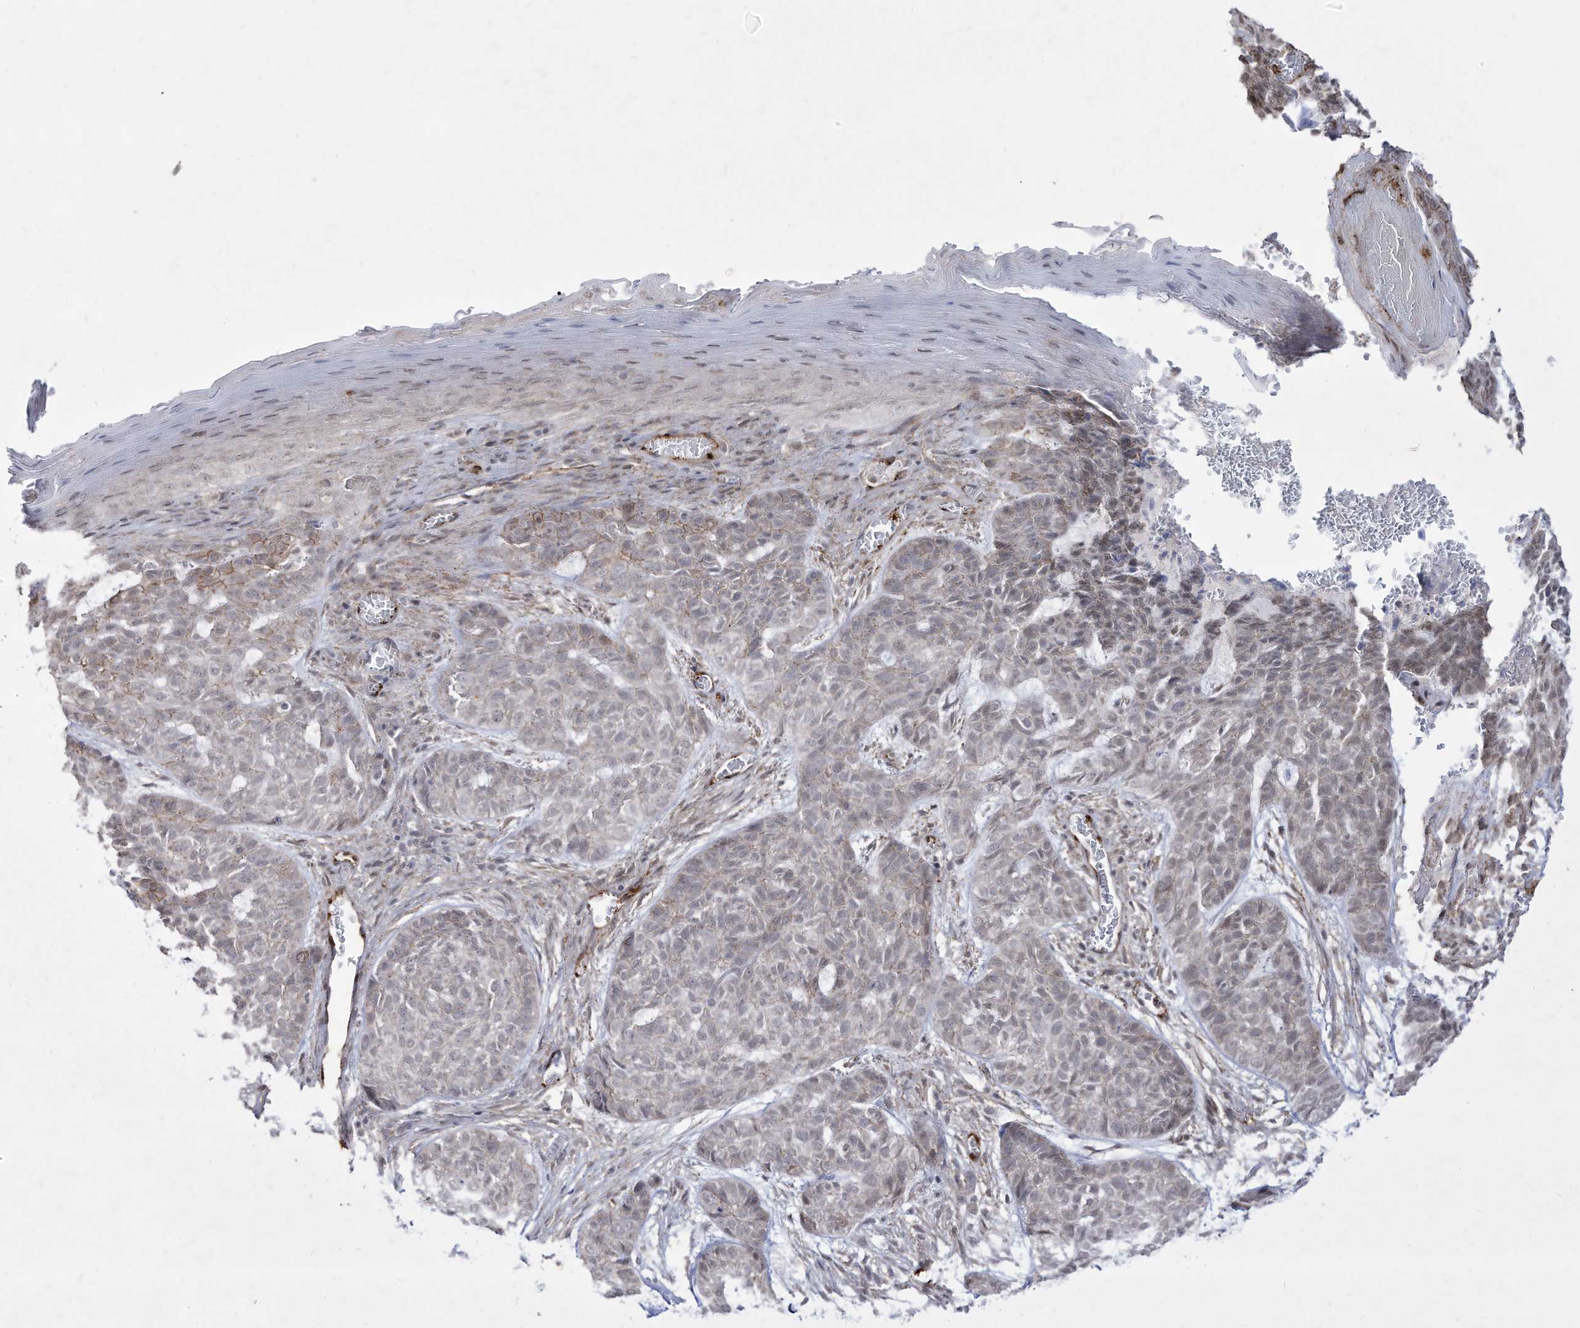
{"staining": {"intensity": "negative", "quantity": "none", "location": "none"}, "tissue": "skin cancer", "cell_type": "Tumor cells", "image_type": "cancer", "snomed": [{"axis": "morphology", "description": "Basal cell carcinoma"}, {"axis": "topography", "description": "Skin"}], "caption": "Histopathology image shows no protein staining in tumor cells of skin cancer (basal cell carcinoma) tissue.", "gene": "ZGRF1", "patient": {"sex": "female", "age": 64}}